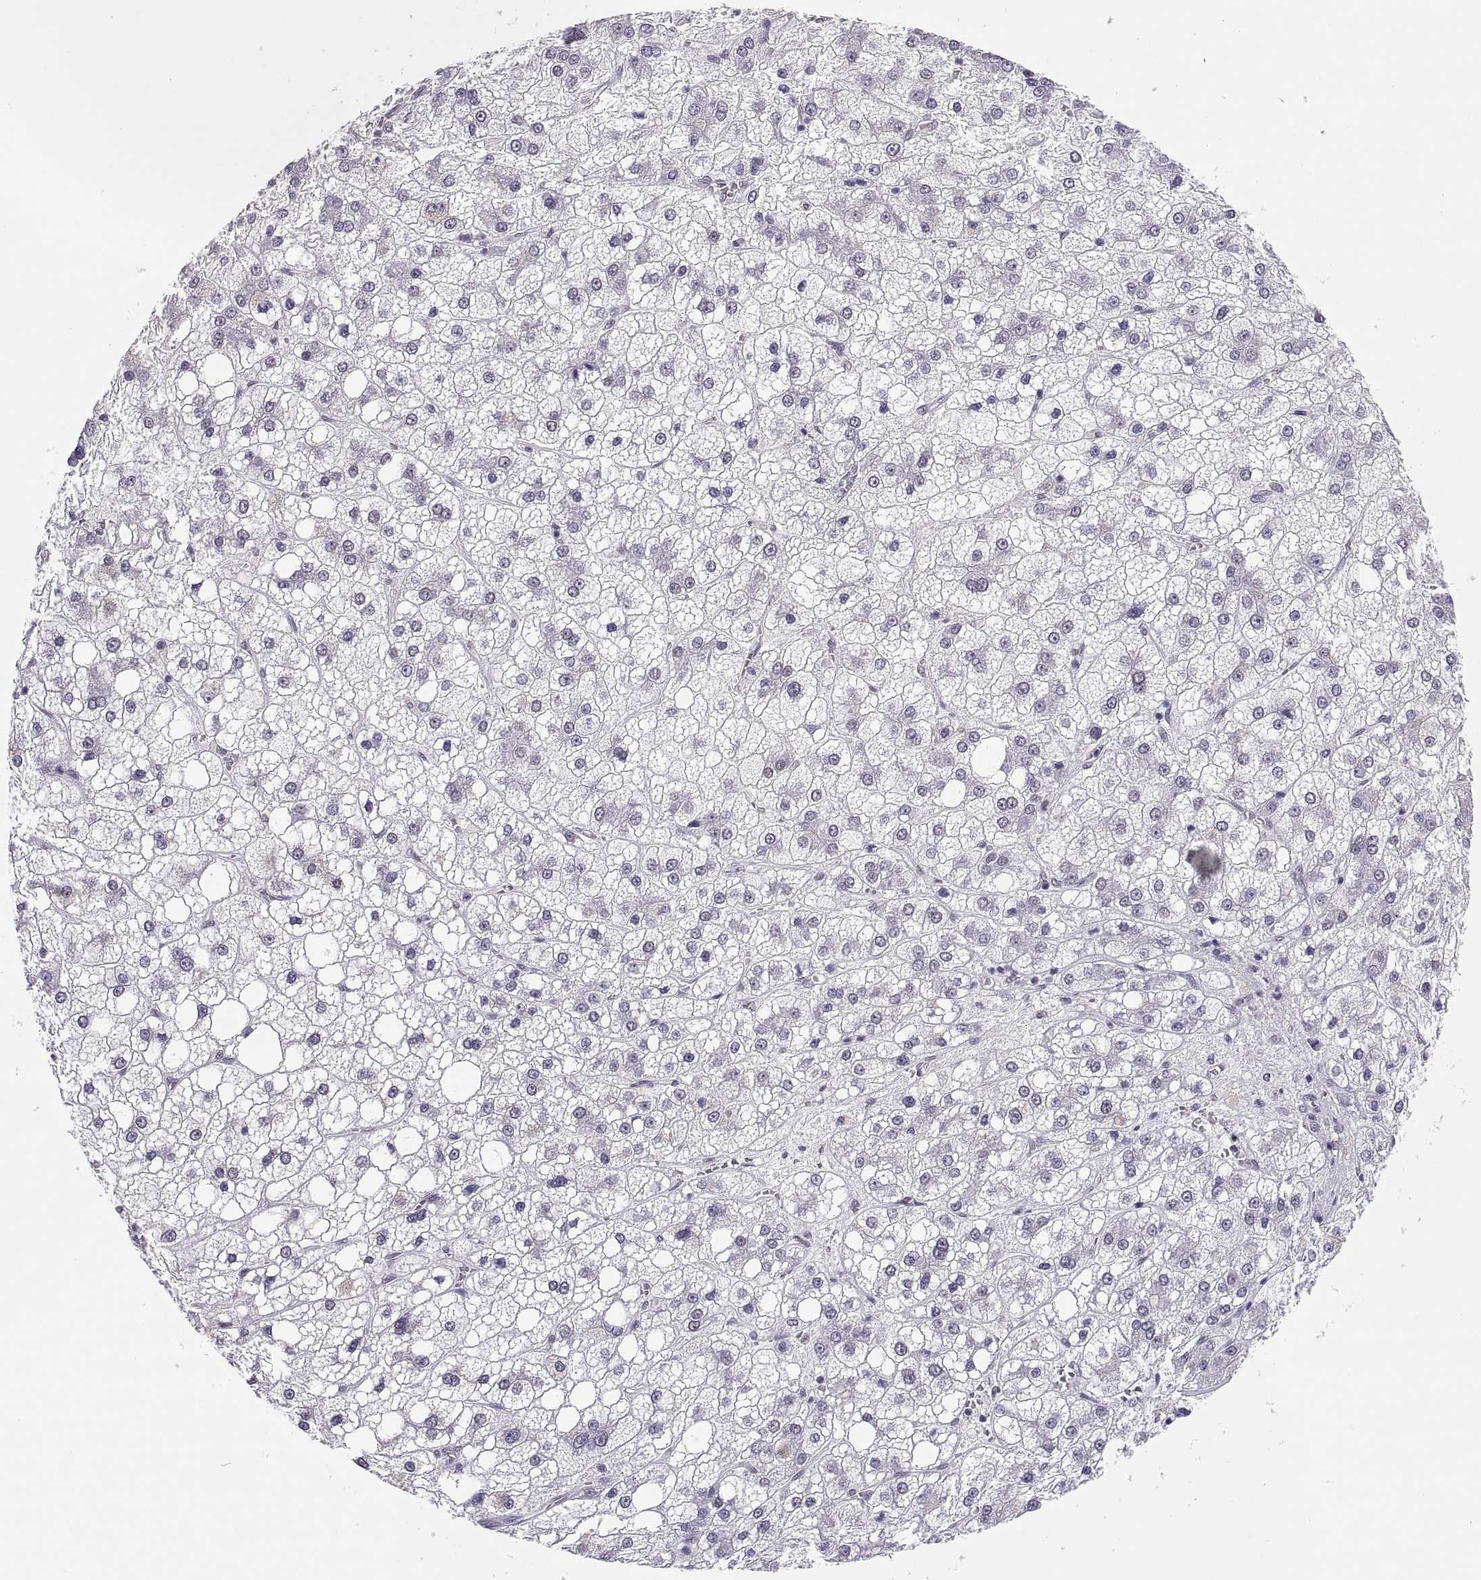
{"staining": {"intensity": "negative", "quantity": "none", "location": "none"}, "tissue": "liver cancer", "cell_type": "Tumor cells", "image_type": "cancer", "snomed": [{"axis": "morphology", "description": "Carcinoma, Hepatocellular, NOS"}, {"axis": "topography", "description": "Liver"}], "caption": "DAB immunohistochemical staining of liver cancer demonstrates no significant staining in tumor cells.", "gene": "CARTPT", "patient": {"sex": "male", "age": 73}}